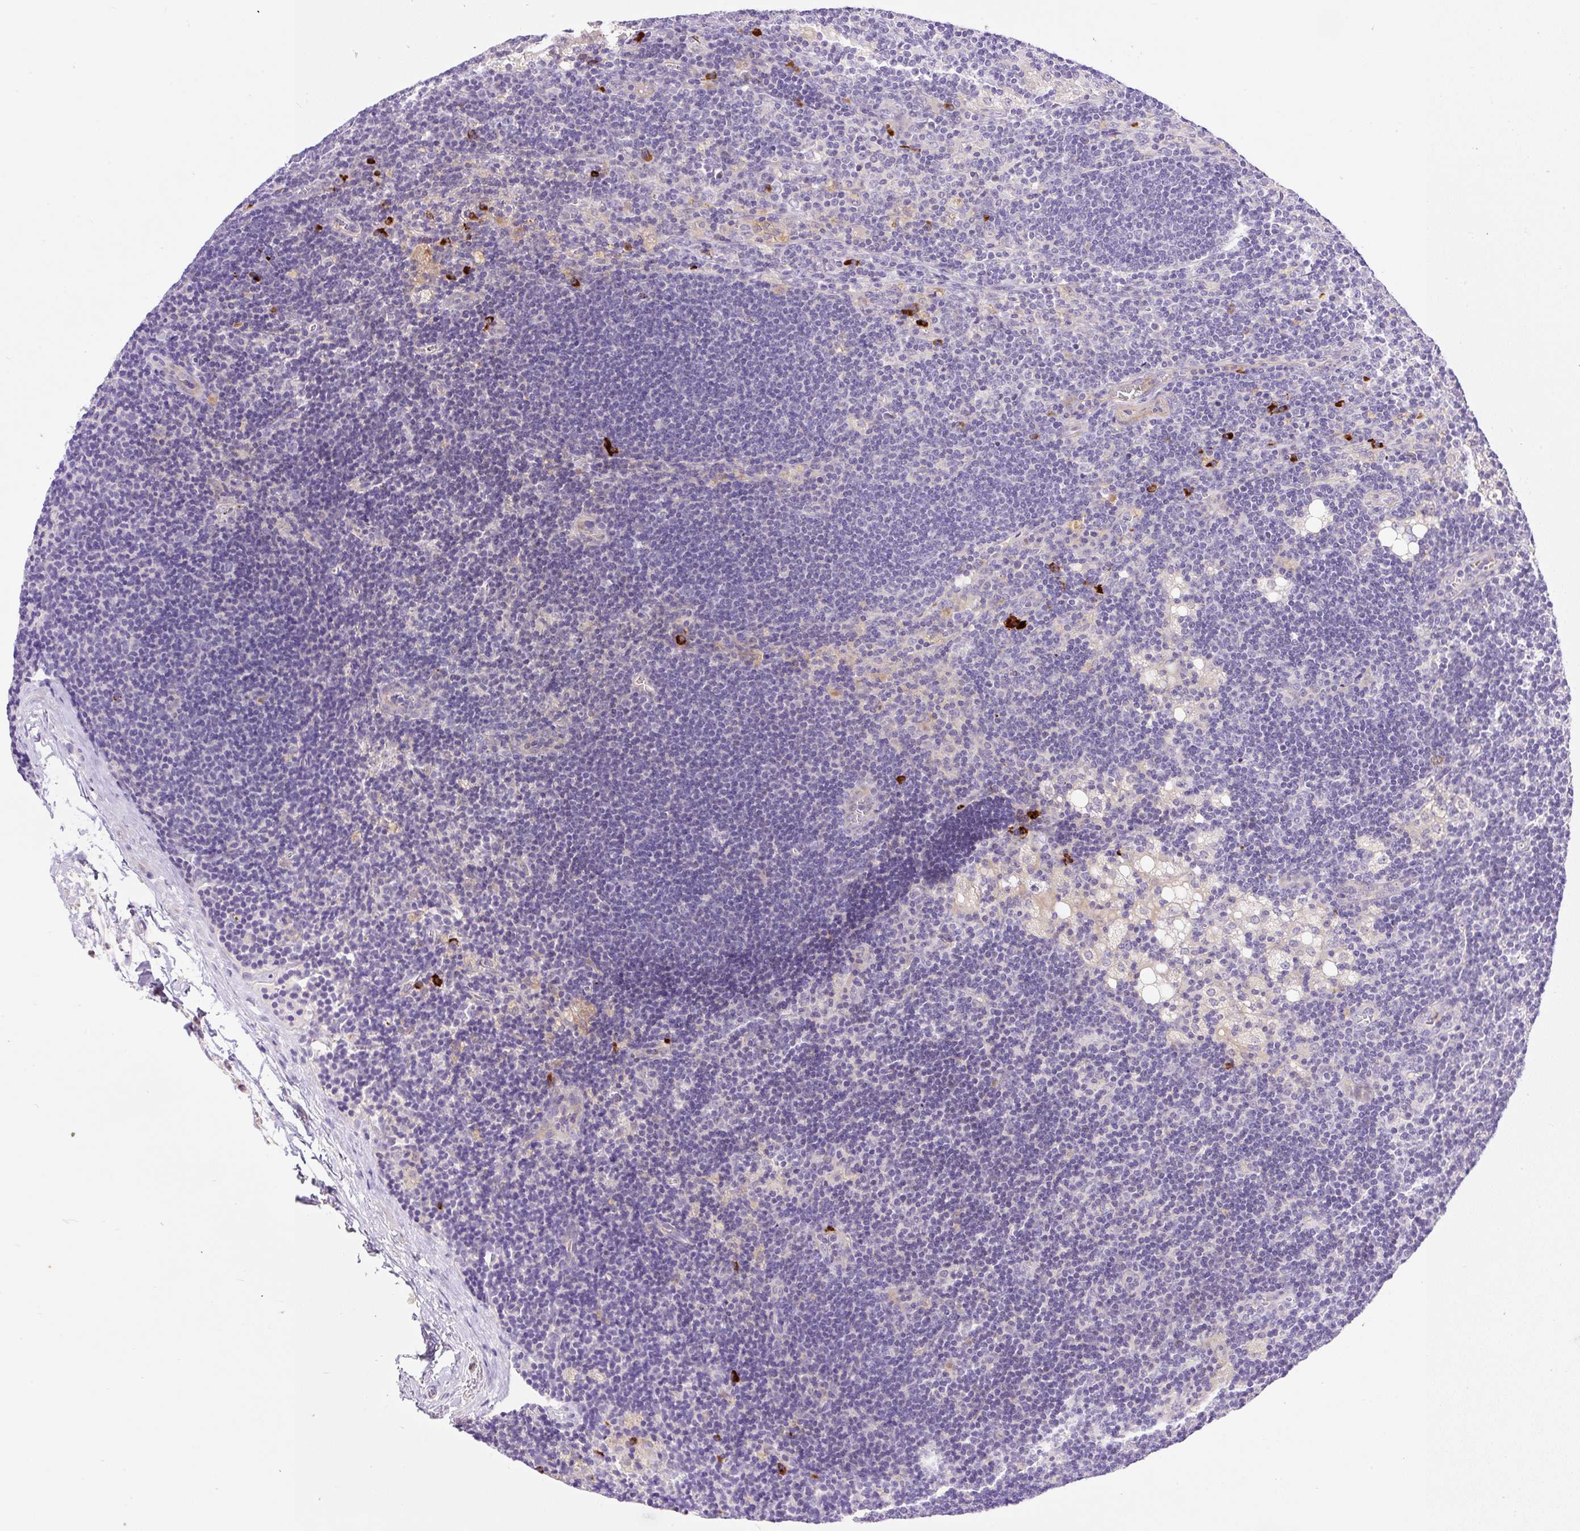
{"staining": {"intensity": "negative", "quantity": "none", "location": "none"}, "tissue": "lymph node", "cell_type": "Germinal center cells", "image_type": "normal", "snomed": [{"axis": "morphology", "description": "Normal tissue, NOS"}, {"axis": "topography", "description": "Lymph node"}], "caption": "IHC image of unremarkable lymph node stained for a protein (brown), which reveals no positivity in germinal center cells. (Stains: DAB (3,3'-diaminobenzidine) immunohistochemistry (IHC) with hematoxylin counter stain, Microscopy: brightfield microscopy at high magnification).", "gene": "LHFPL5", "patient": {"sex": "male", "age": 24}}